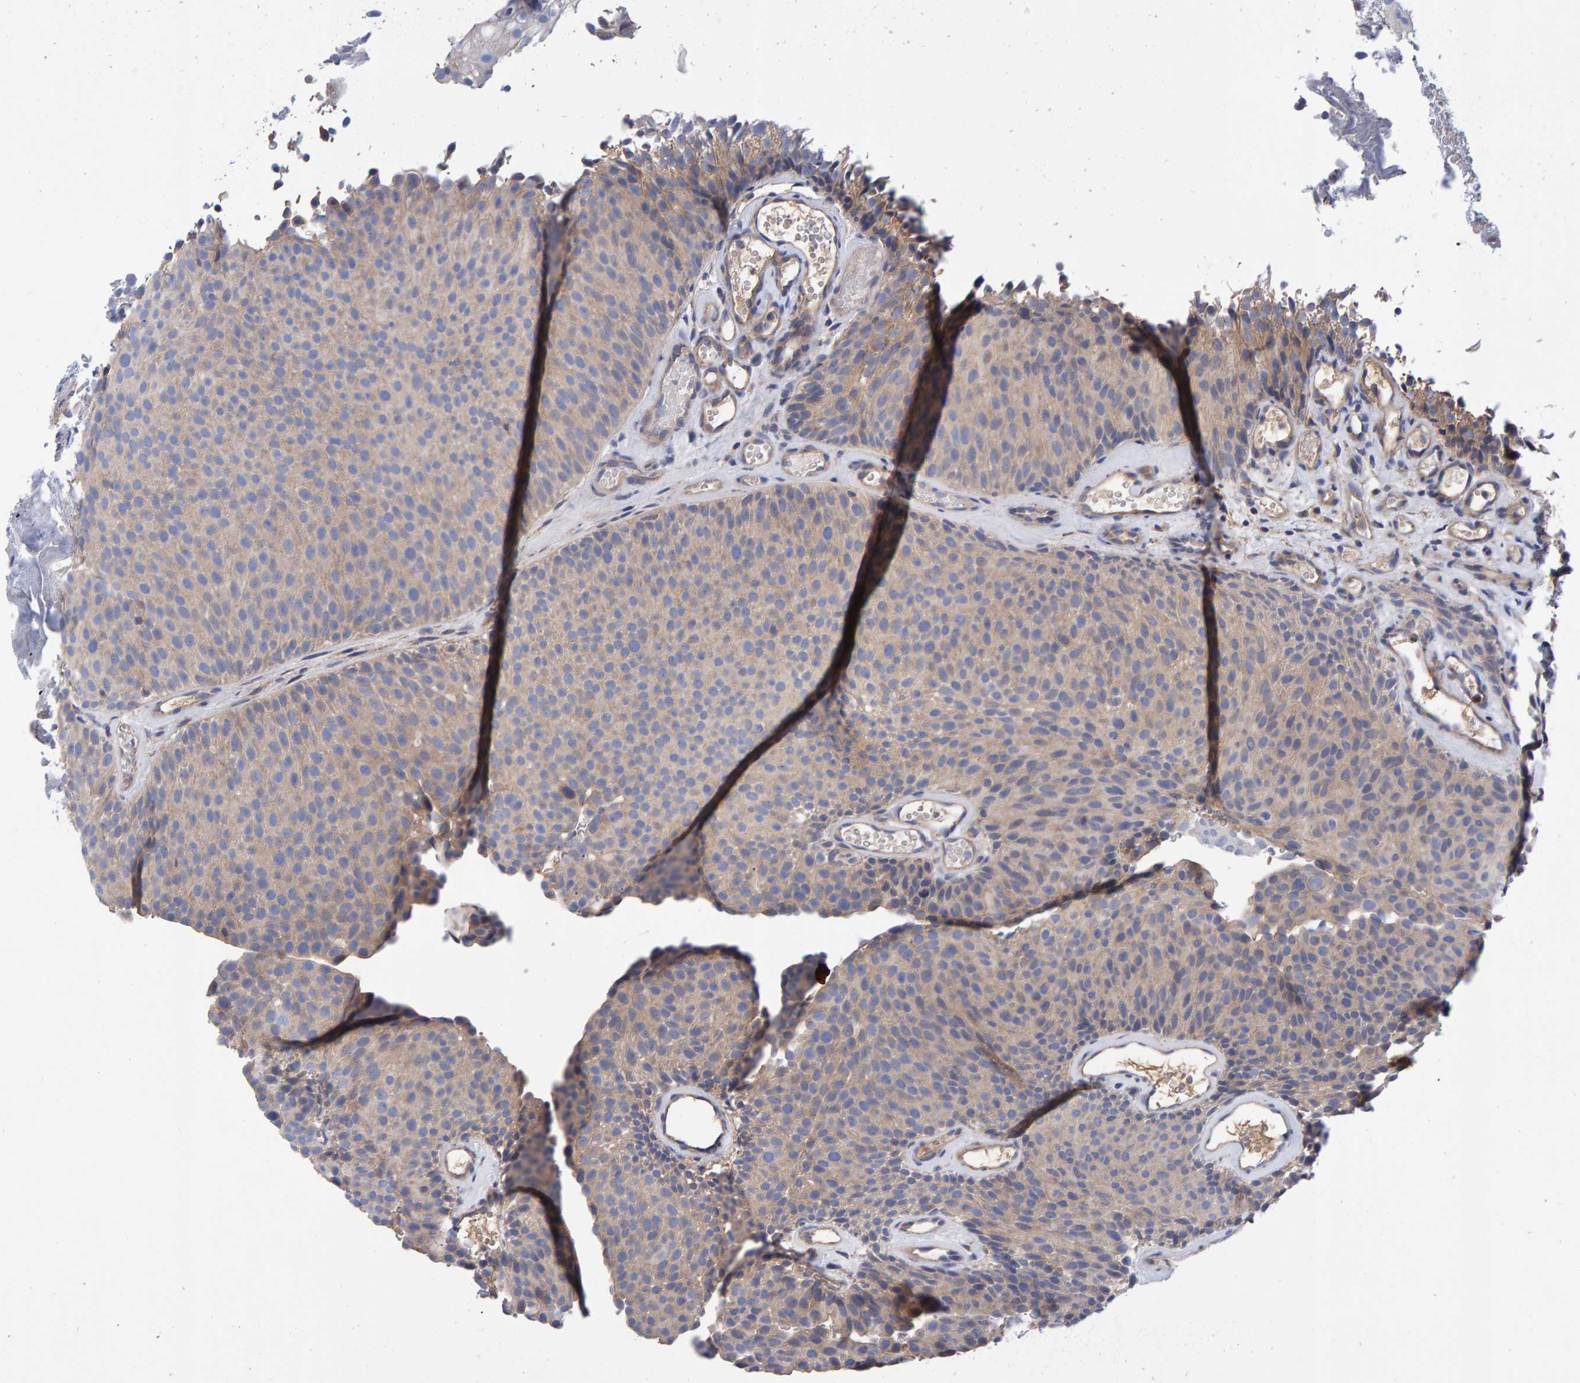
{"staining": {"intensity": "weak", "quantity": "25%-75%", "location": "cytoplasmic/membranous"}, "tissue": "urothelial cancer", "cell_type": "Tumor cells", "image_type": "cancer", "snomed": [{"axis": "morphology", "description": "Urothelial carcinoma, Low grade"}, {"axis": "topography", "description": "Urinary bladder"}], "caption": "Immunohistochemistry staining of low-grade urothelial carcinoma, which exhibits low levels of weak cytoplasmic/membranous expression in approximately 25%-75% of tumor cells indicating weak cytoplasmic/membranous protein positivity. The staining was performed using DAB (brown) for protein detection and nuclei were counterstained in hematoxylin (blue).", "gene": "EFR3A", "patient": {"sex": "male", "age": 78}}